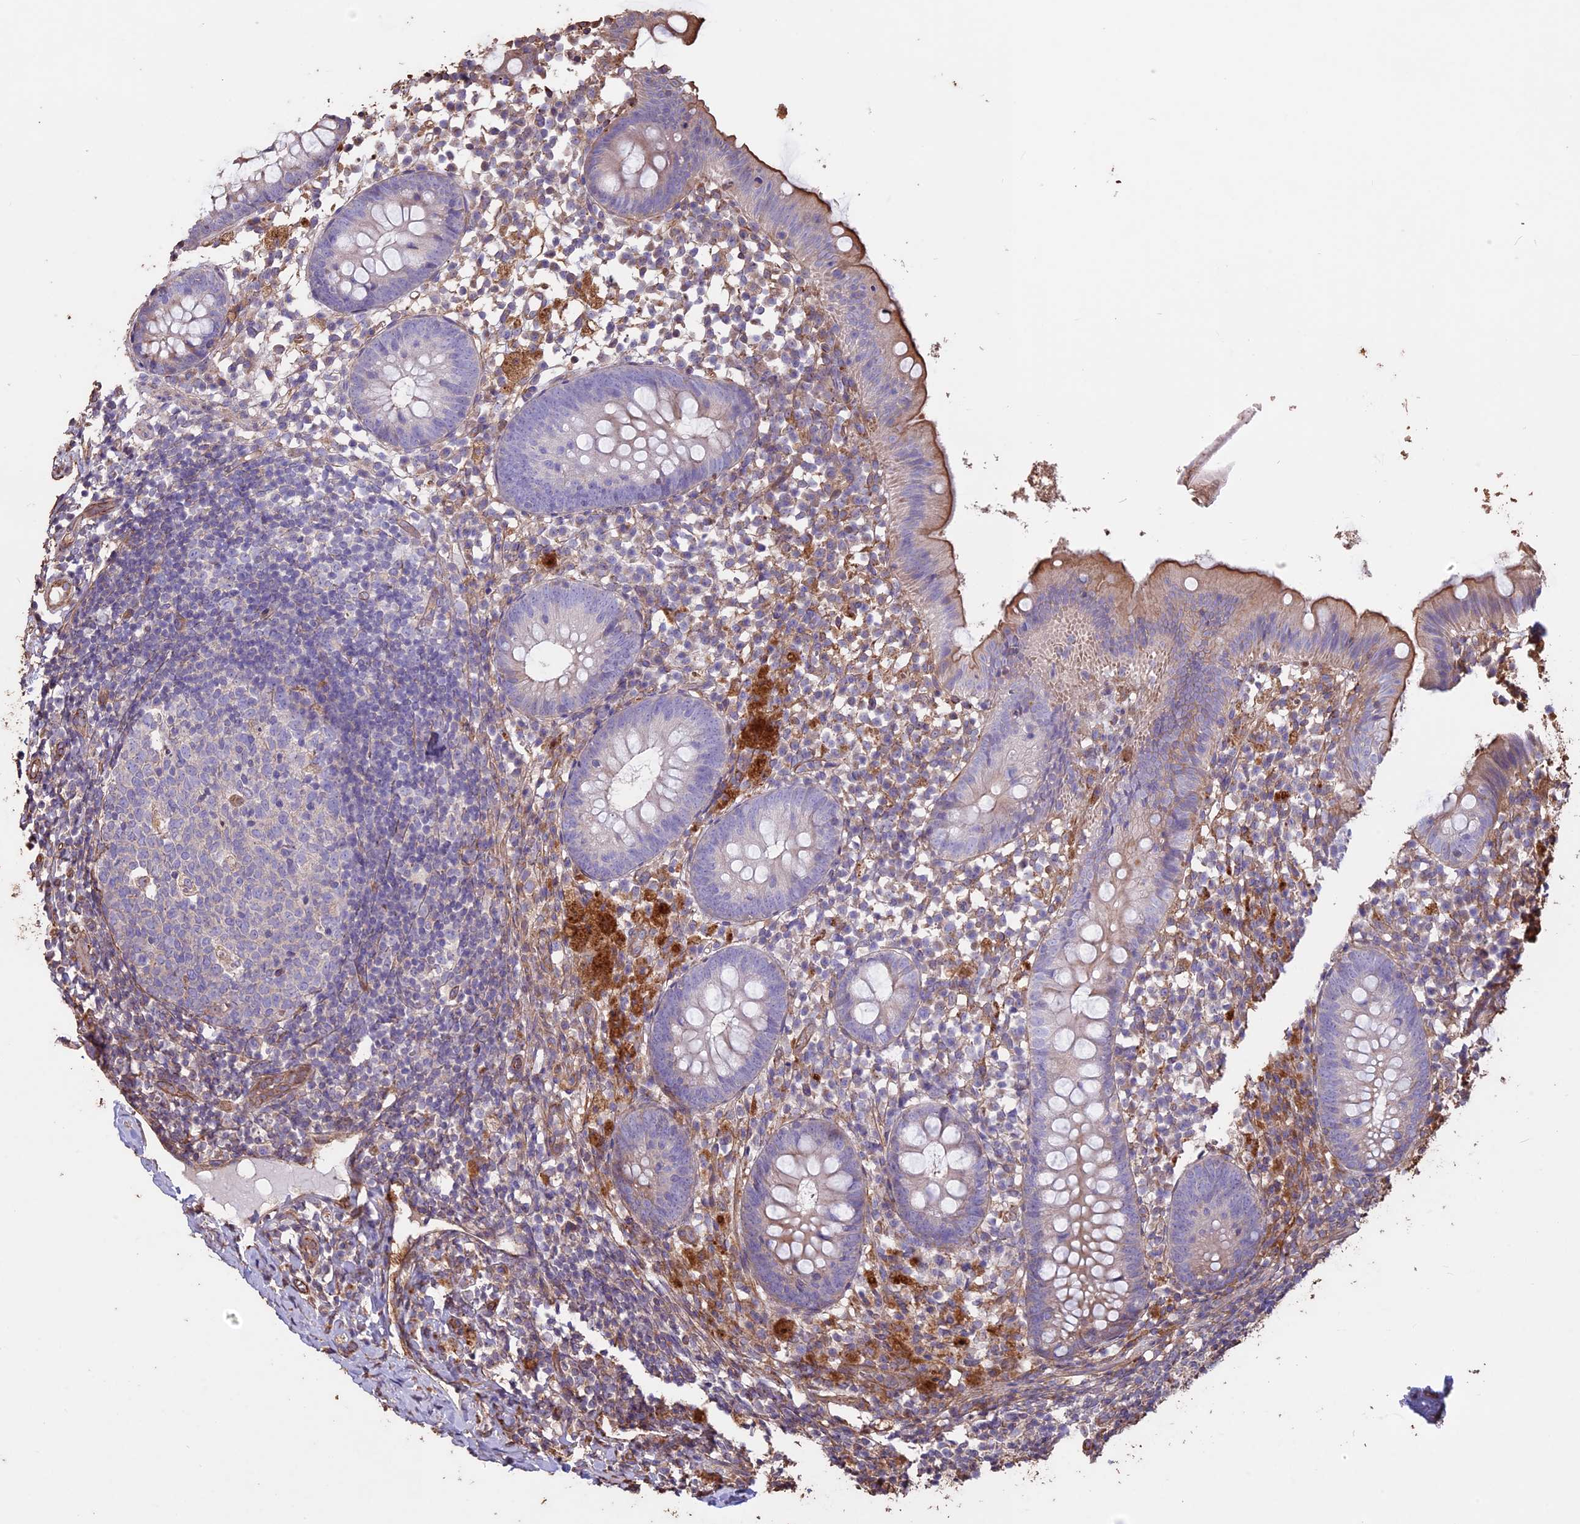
{"staining": {"intensity": "moderate", "quantity": "<25%", "location": "cytoplasmic/membranous"}, "tissue": "appendix", "cell_type": "Glandular cells", "image_type": "normal", "snomed": [{"axis": "morphology", "description": "Normal tissue, NOS"}, {"axis": "topography", "description": "Appendix"}], "caption": "The image exhibits staining of normal appendix, revealing moderate cytoplasmic/membranous protein positivity (brown color) within glandular cells.", "gene": "CCDC148", "patient": {"sex": "female", "age": 20}}